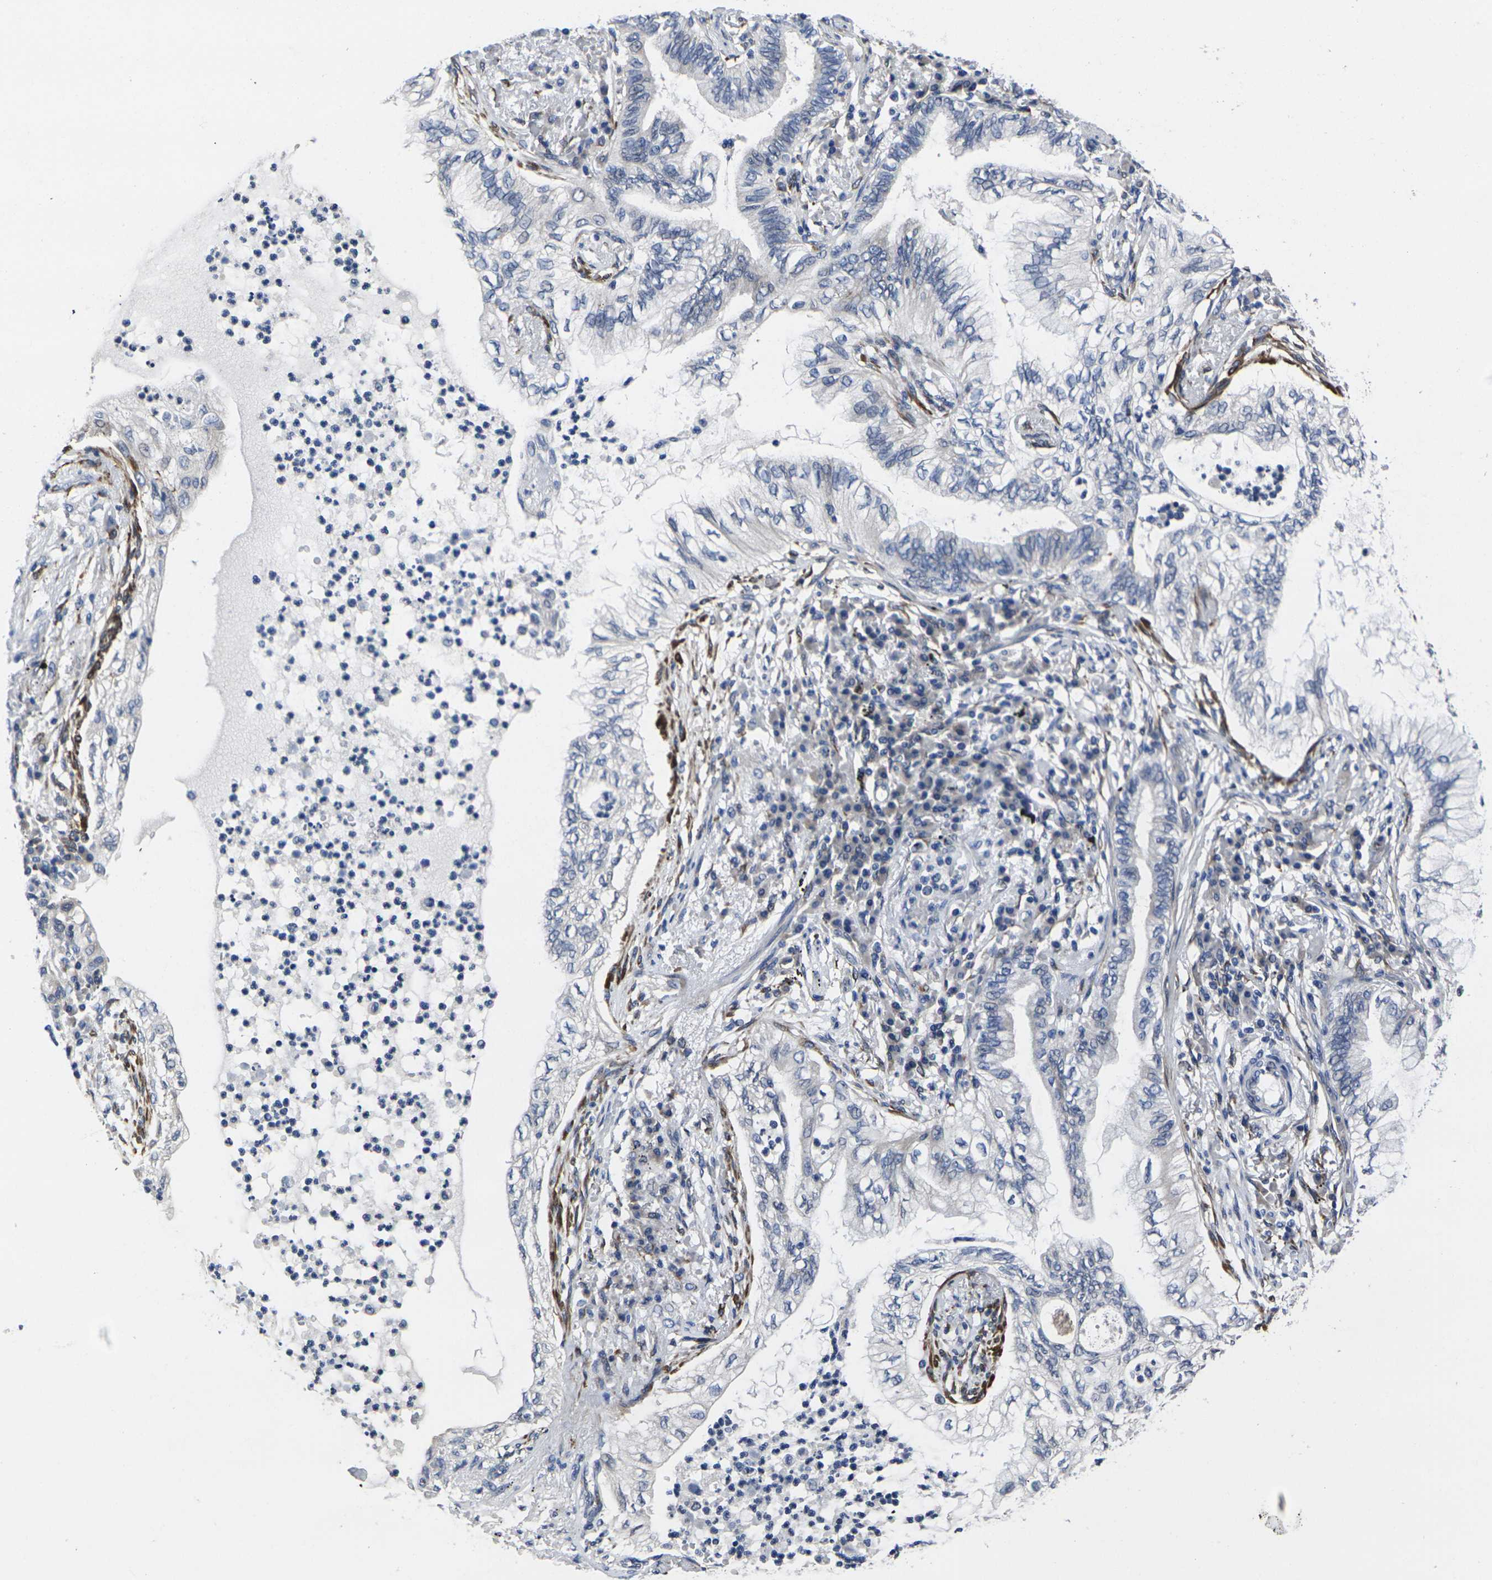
{"staining": {"intensity": "negative", "quantity": "none", "location": "none"}, "tissue": "lung cancer", "cell_type": "Tumor cells", "image_type": "cancer", "snomed": [{"axis": "morphology", "description": "Normal tissue, NOS"}, {"axis": "morphology", "description": "Adenocarcinoma, NOS"}, {"axis": "topography", "description": "Bronchus"}, {"axis": "topography", "description": "Lung"}], "caption": "Immunohistochemistry (IHC) image of neoplastic tissue: human lung cancer stained with DAB (3,3'-diaminobenzidine) shows no significant protein positivity in tumor cells.", "gene": "CYP2C8", "patient": {"sex": "female", "age": 70}}